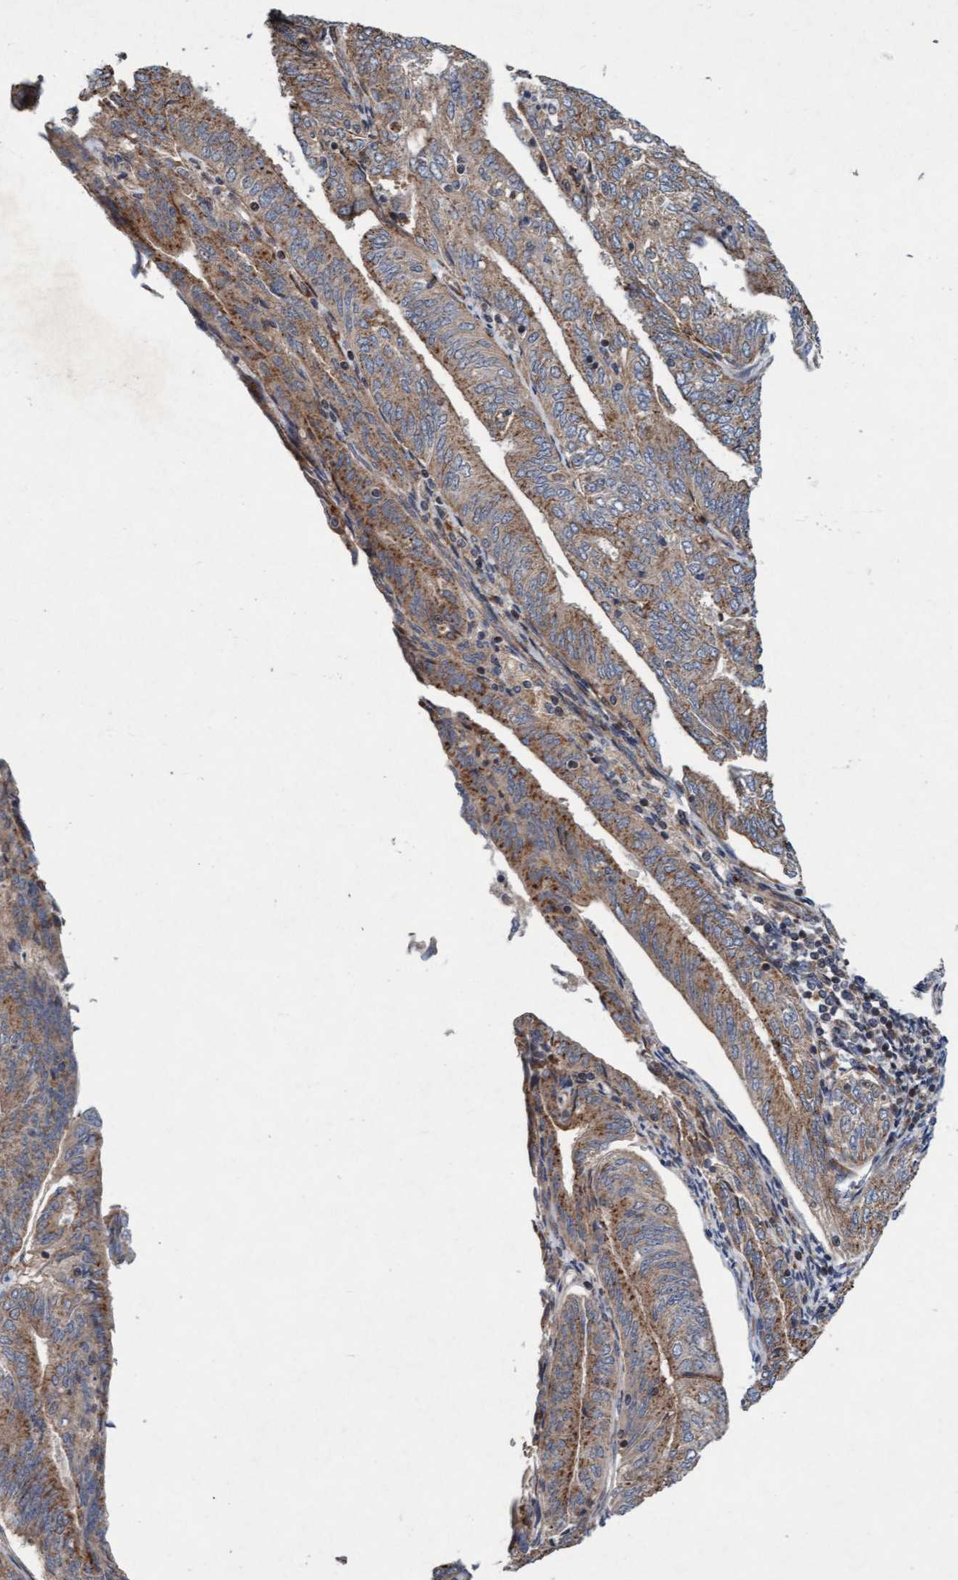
{"staining": {"intensity": "moderate", "quantity": ">75%", "location": "cytoplasmic/membranous"}, "tissue": "endometrial cancer", "cell_type": "Tumor cells", "image_type": "cancer", "snomed": [{"axis": "morphology", "description": "Adenocarcinoma, NOS"}, {"axis": "topography", "description": "Endometrium"}], "caption": "Moderate cytoplasmic/membranous staining for a protein is identified in about >75% of tumor cells of adenocarcinoma (endometrial) using immunohistochemistry (IHC).", "gene": "TMEM70", "patient": {"sex": "female", "age": 58}}